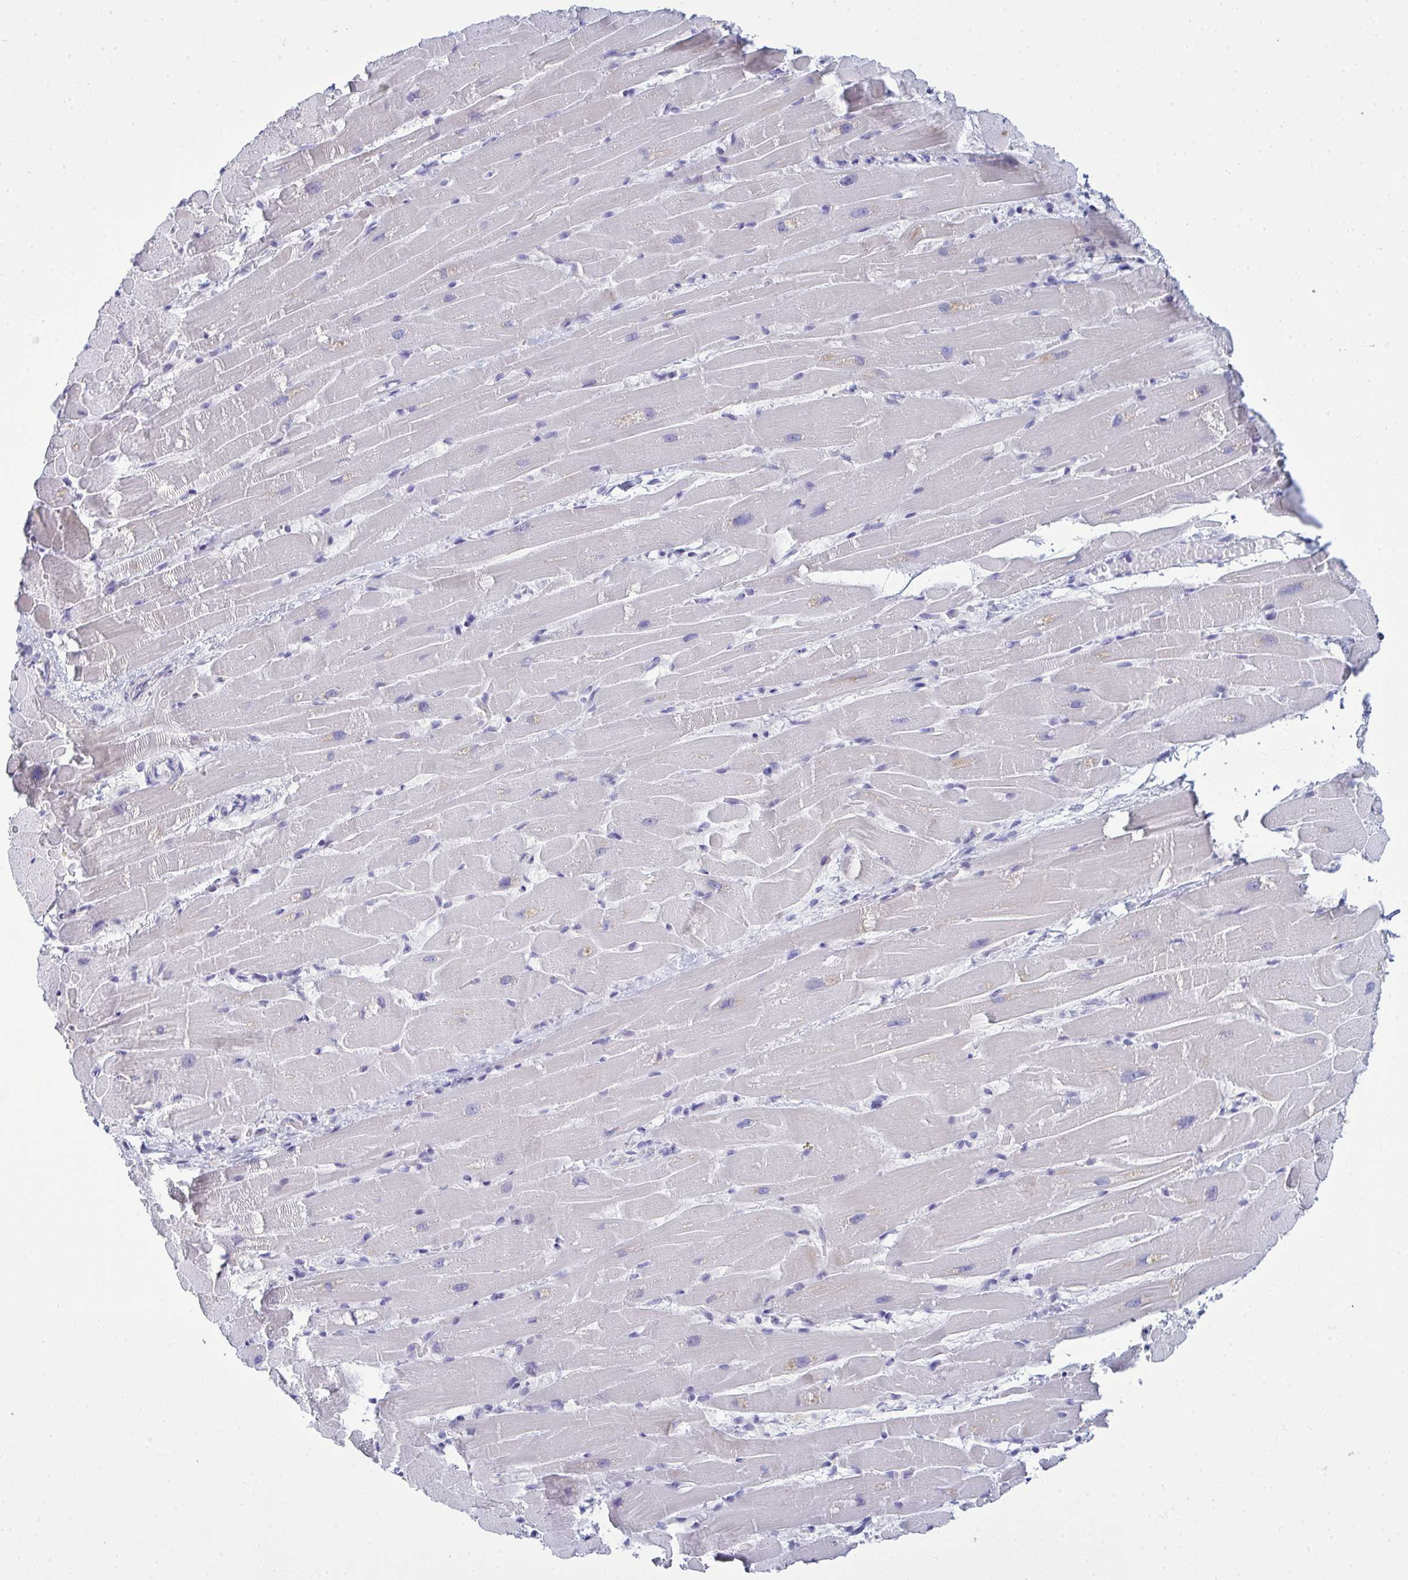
{"staining": {"intensity": "negative", "quantity": "none", "location": "none"}, "tissue": "heart muscle", "cell_type": "Cardiomyocytes", "image_type": "normal", "snomed": [{"axis": "morphology", "description": "Normal tissue, NOS"}, {"axis": "topography", "description": "Heart"}], "caption": "Cardiomyocytes are negative for brown protein staining in benign heart muscle.", "gene": "SERPINB10", "patient": {"sex": "male", "age": 37}}